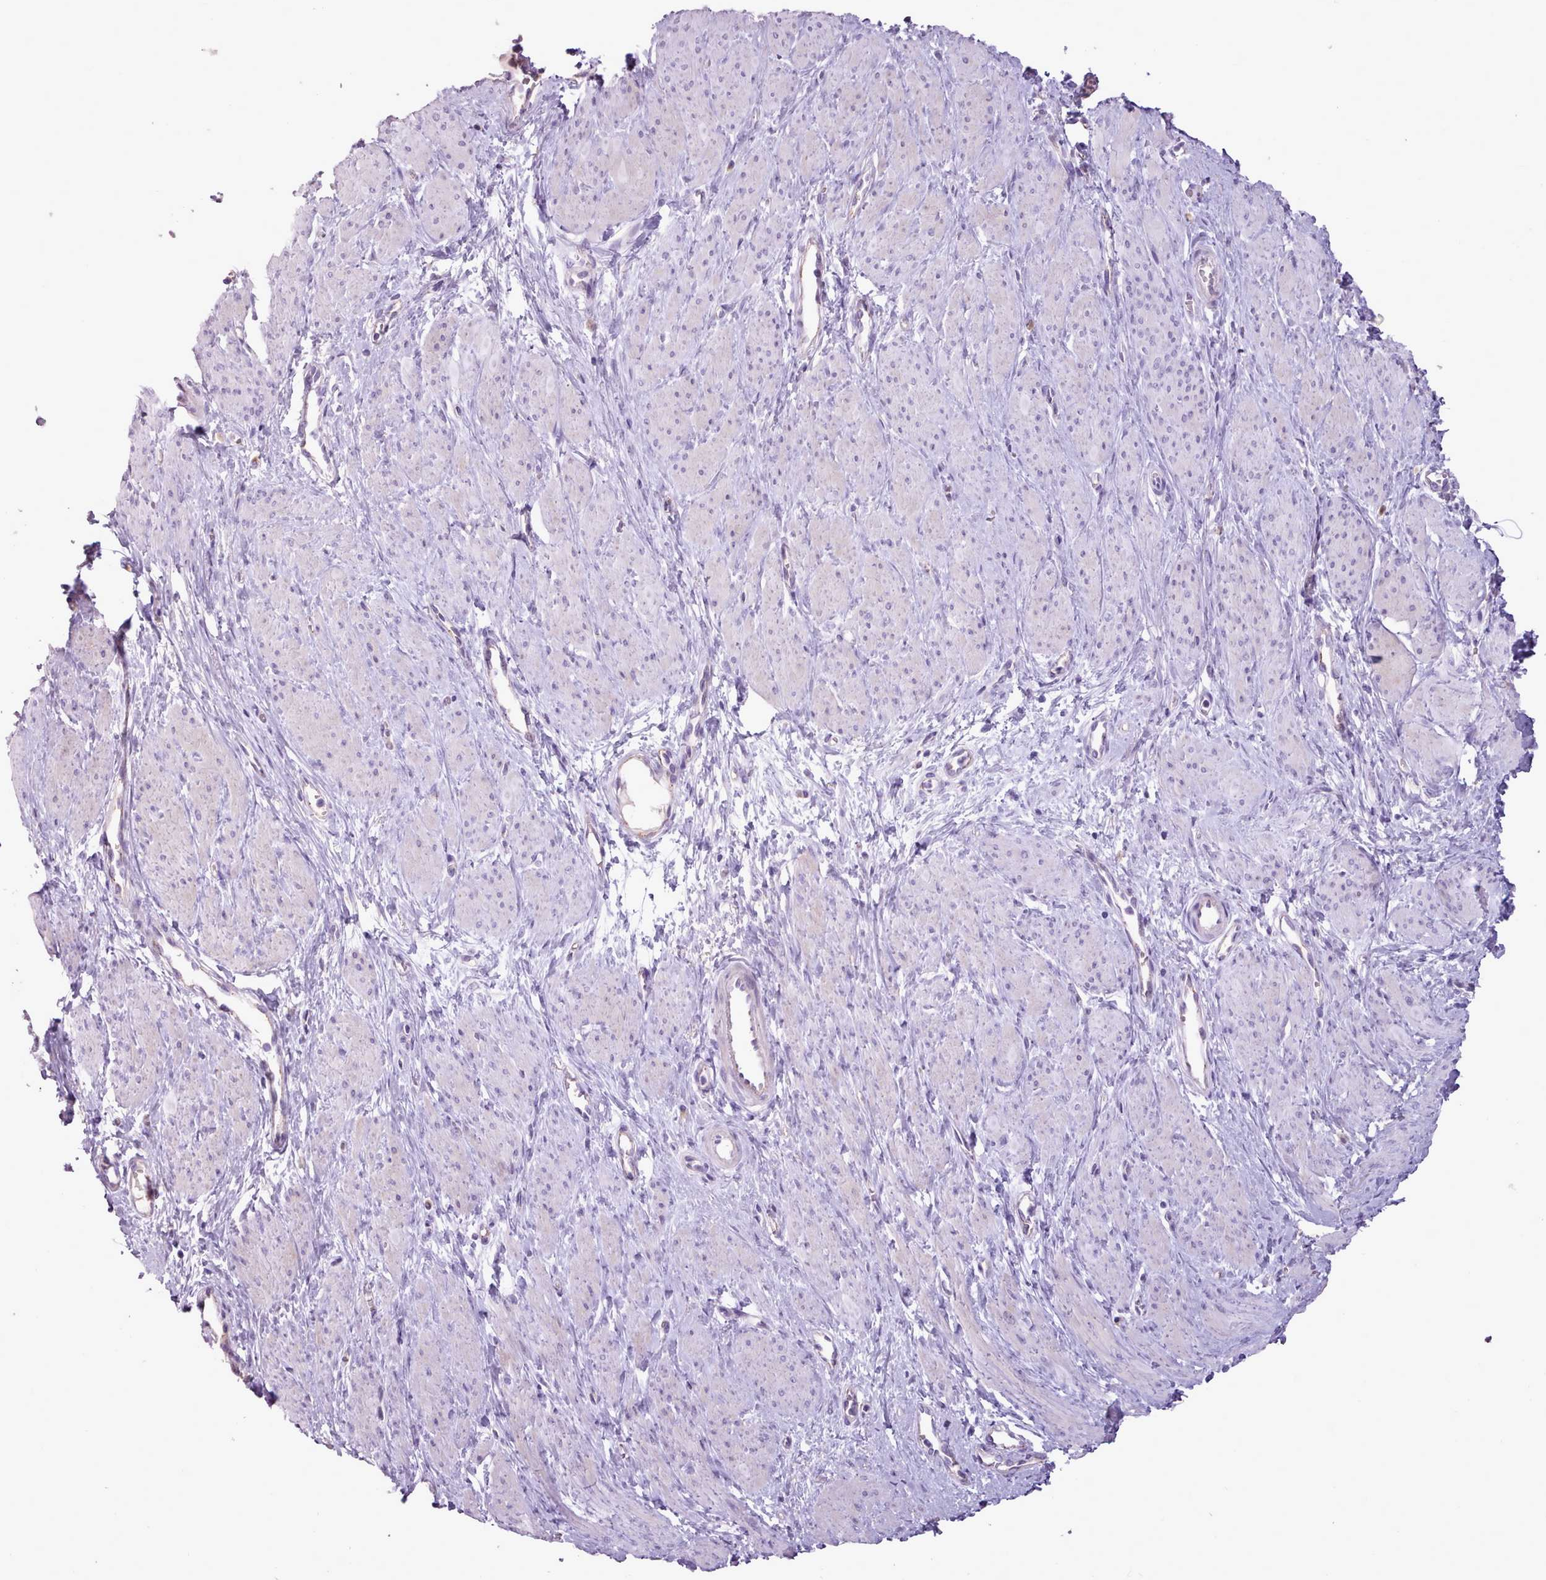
{"staining": {"intensity": "negative", "quantity": "none", "location": "none"}, "tissue": "smooth muscle", "cell_type": "Smooth muscle cells", "image_type": "normal", "snomed": [{"axis": "morphology", "description": "Normal tissue, NOS"}, {"axis": "topography", "description": "Smooth muscle"}, {"axis": "topography", "description": "Uterus"}], "caption": "IHC of benign human smooth muscle demonstrates no positivity in smooth muscle cells.", "gene": "ATRAID", "patient": {"sex": "female", "age": 39}}